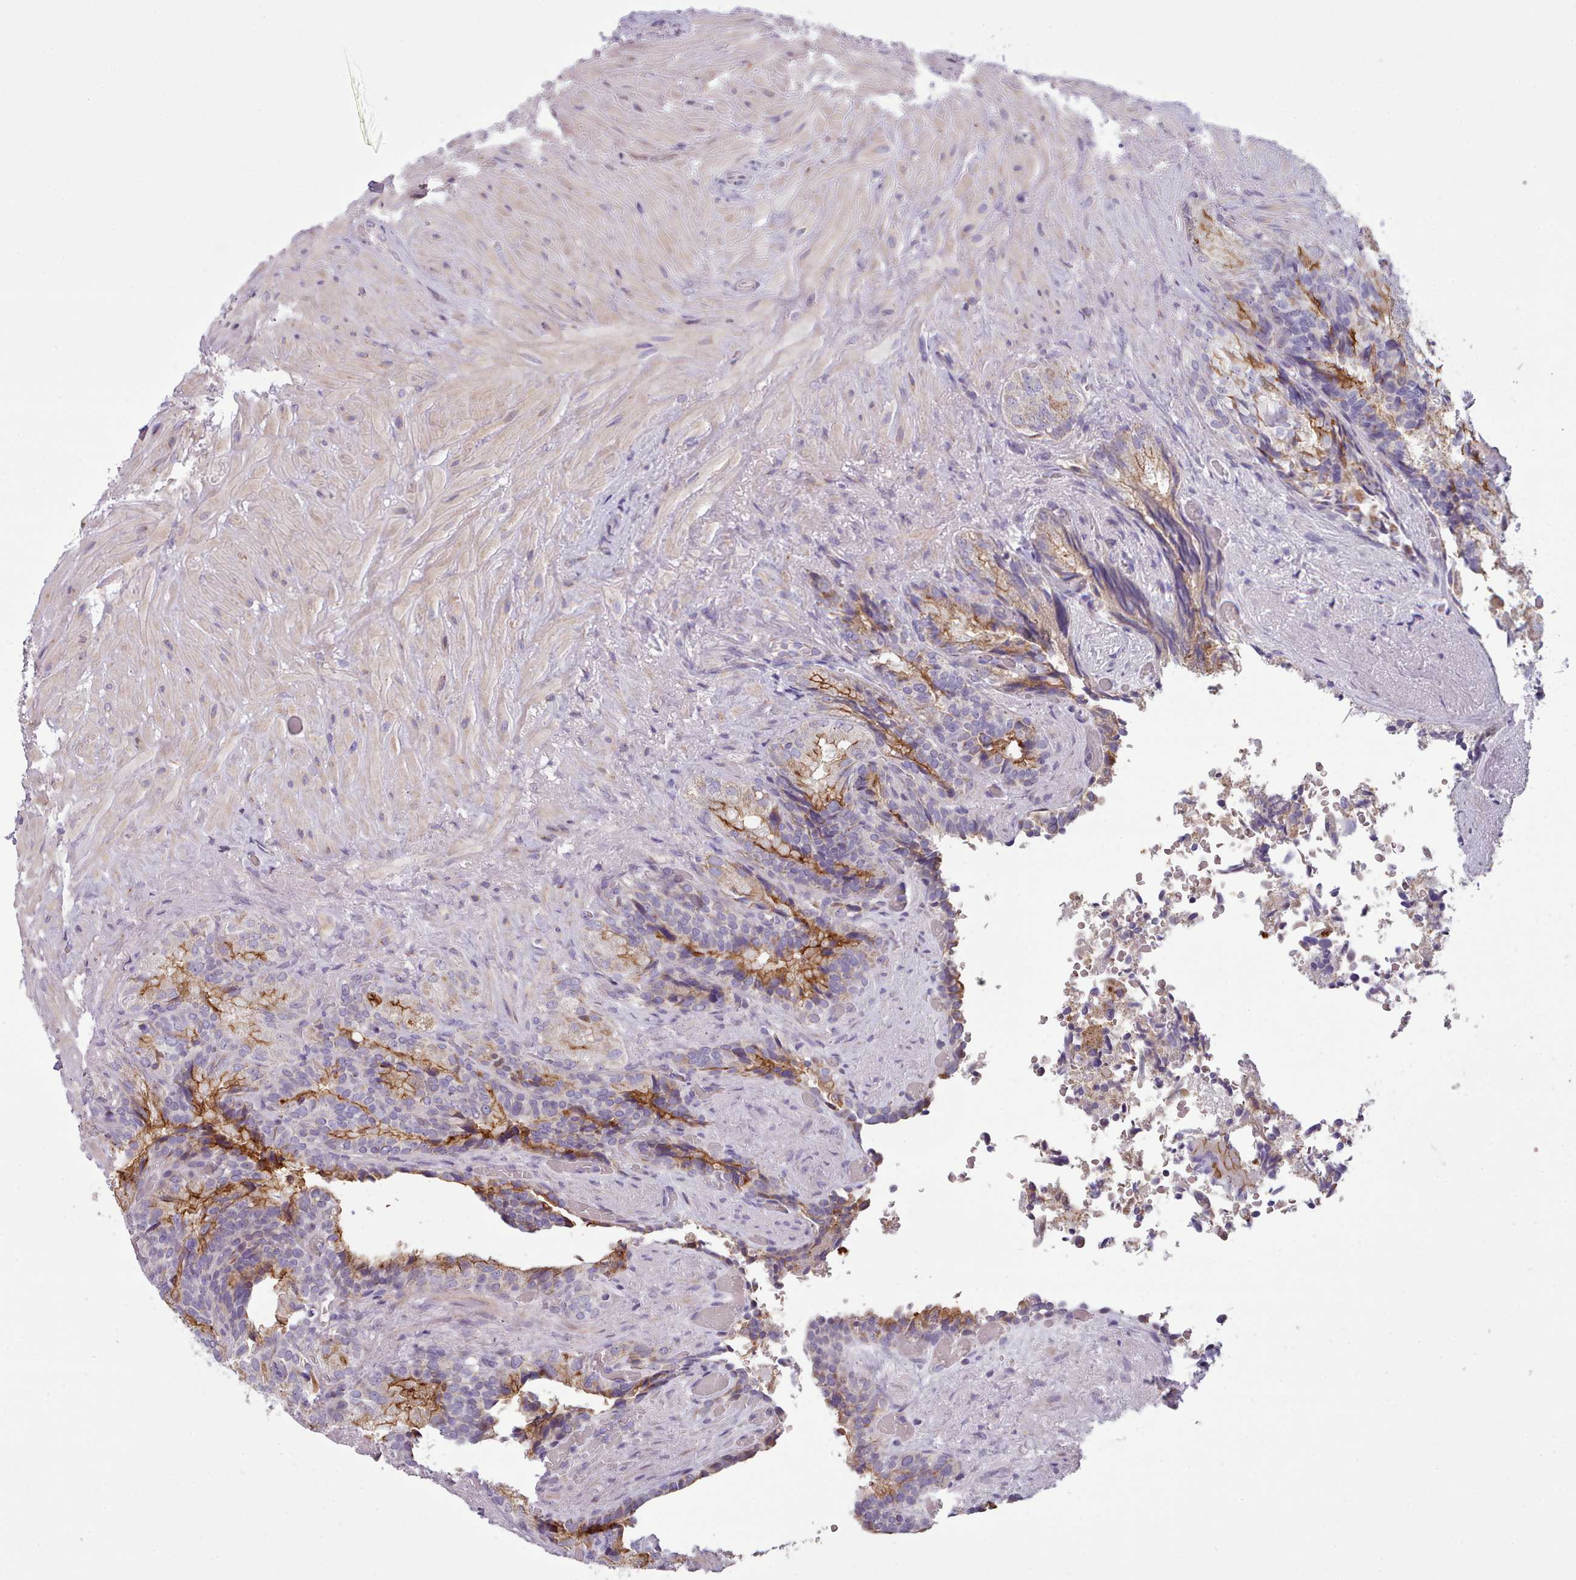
{"staining": {"intensity": "moderate", "quantity": "25%-75%", "location": "cytoplasmic/membranous"}, "tissue": "seminal vesicle", "cell_type": "Glandular cells", "image_type": "normal", "snomed": [{"axis": "morphology", "description": "Normal tissue, NOS"}, {"axis": "topography", "description": "Seminal veicle"}], "caption": "This is a photomicrograph of IHC staining of benign seminal vesicle, which shows moderate expression in the cytoplasmic/membranous of glandular cells.", "gene": "SLC52A3", "patient": {"sex": "male", "age": 63}}